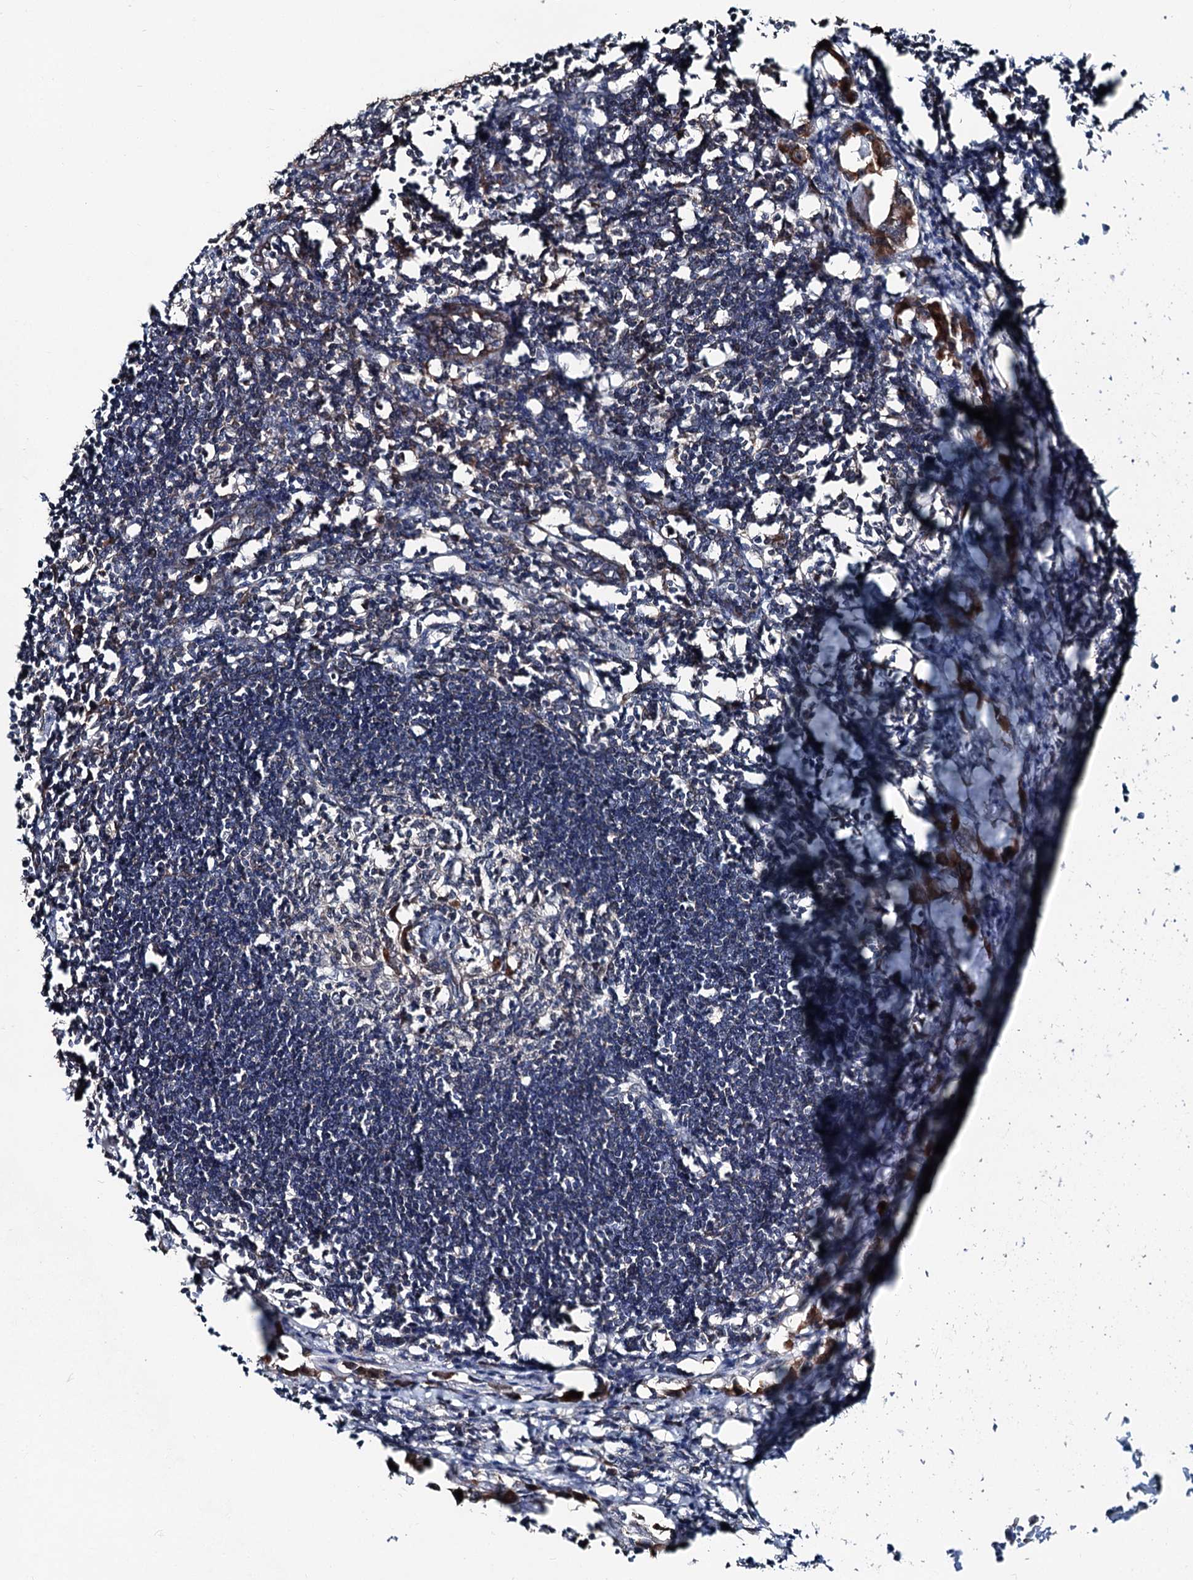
{"staining": {"intensity": "negative", "quantity": "none", "location": "none"}, "tissue": "lymph node", "cell_type": "Germinal center cells", "image_type": "normal", "snomed": [{"axis": "morphology", "description": "Normal tissue, NOS"}, {"axis": "morphology", "description": "Malignant melanoma, Metastatic site"}, {"axis": "topography", "description": "Lymph node"}], "caption": "Micrograph shows no significant protein positivity in germinal center cells of normal lymph node. Brightfield microscopy of immunohistochemistry stained with DAB (3,3'-diaminobenzidine) (brown) and hematoxylin (blue), captured at high magnification.", "gene": "PSMD13", "patient": {"sex": "male", "age": 41}}